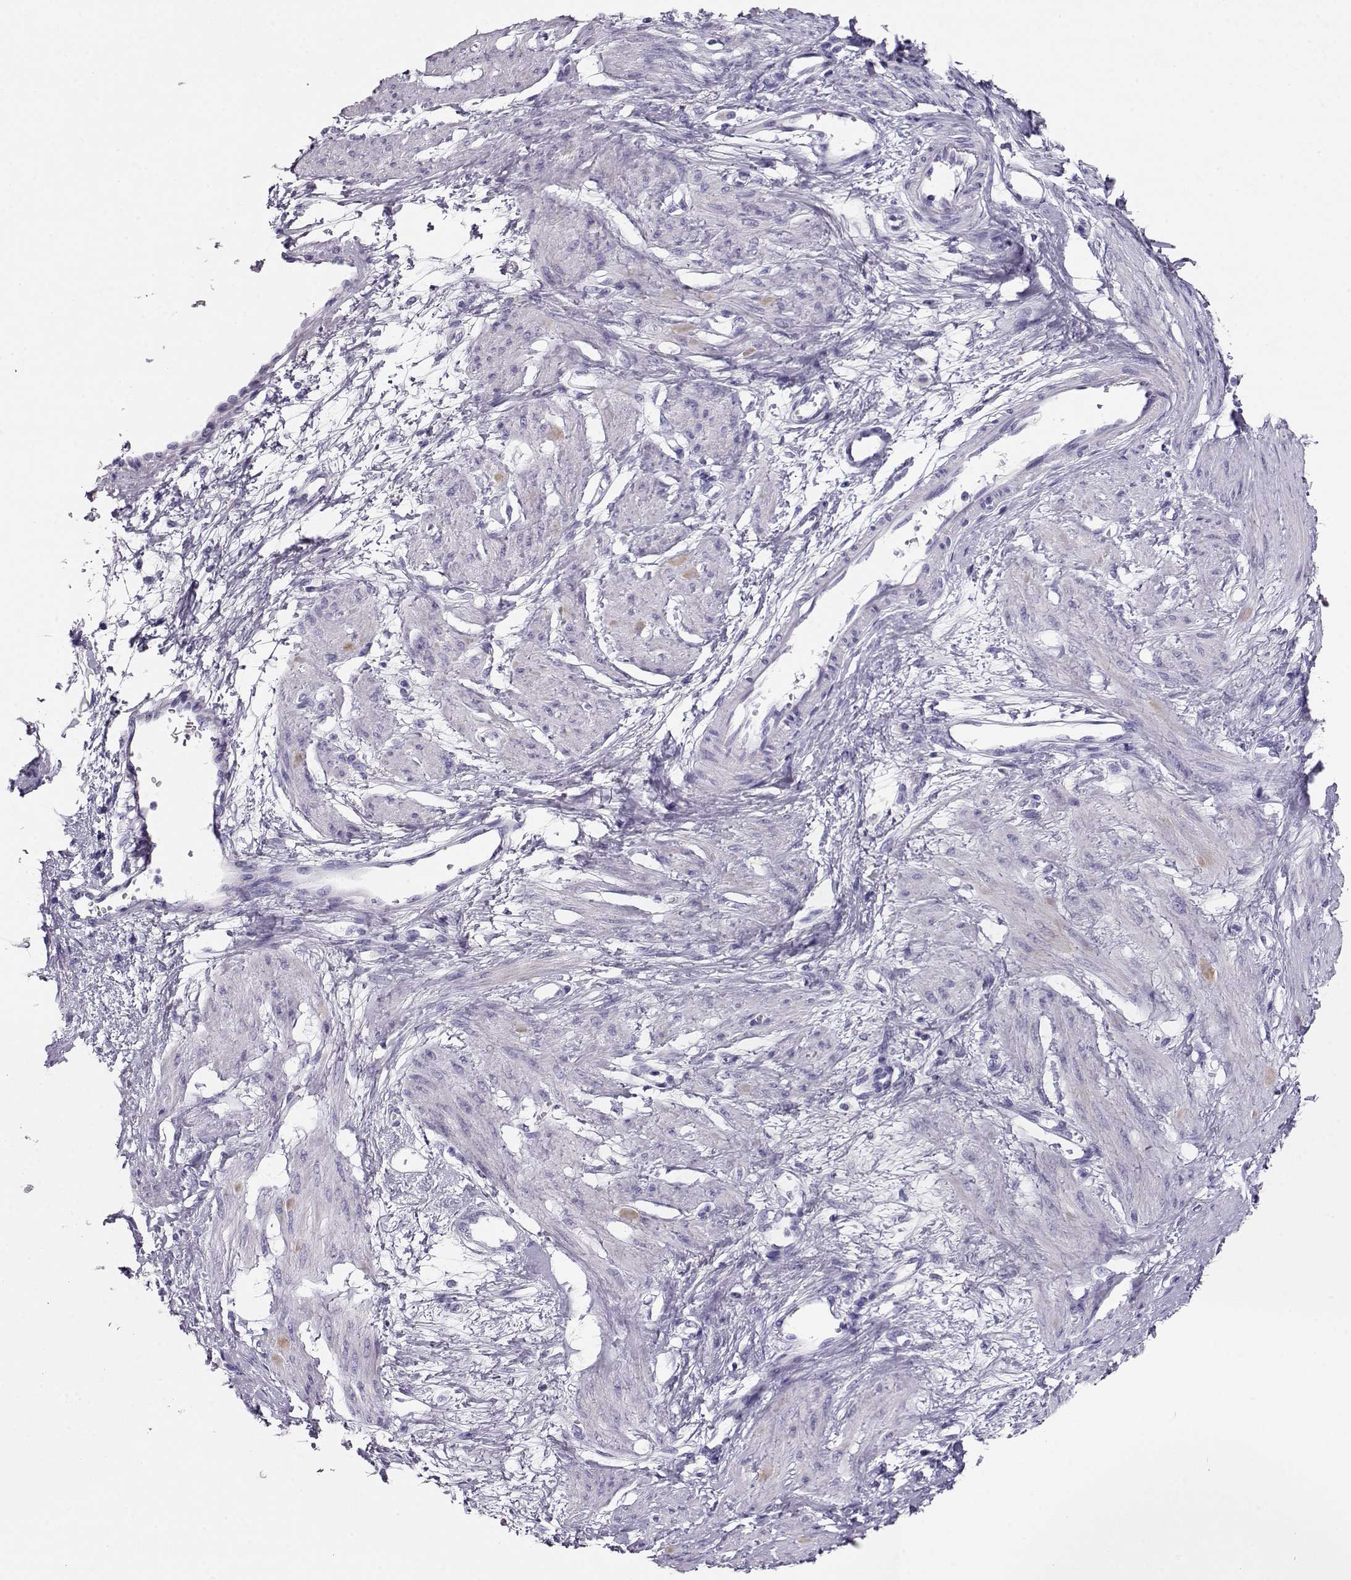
{"staining": {"intensity": "negative", "quantity": "none", "location": "none"}, "tissue": "smooth muscle", "cell_type": "Smooth muscle cells", "image_type": "normal", "snomed": [{"axis": "morphology", "description": "Normal tissue, NOS"}, {"axis": "topography", "description": "Smooth muscle"}, {"axis": "topography", "description": "Uterus"}], "caption": "Smooth muscle cells are negative for protein expression in normal human smooth muscle.", "gene": "CRX", "patient": {"sex": "female", "age": 39}}